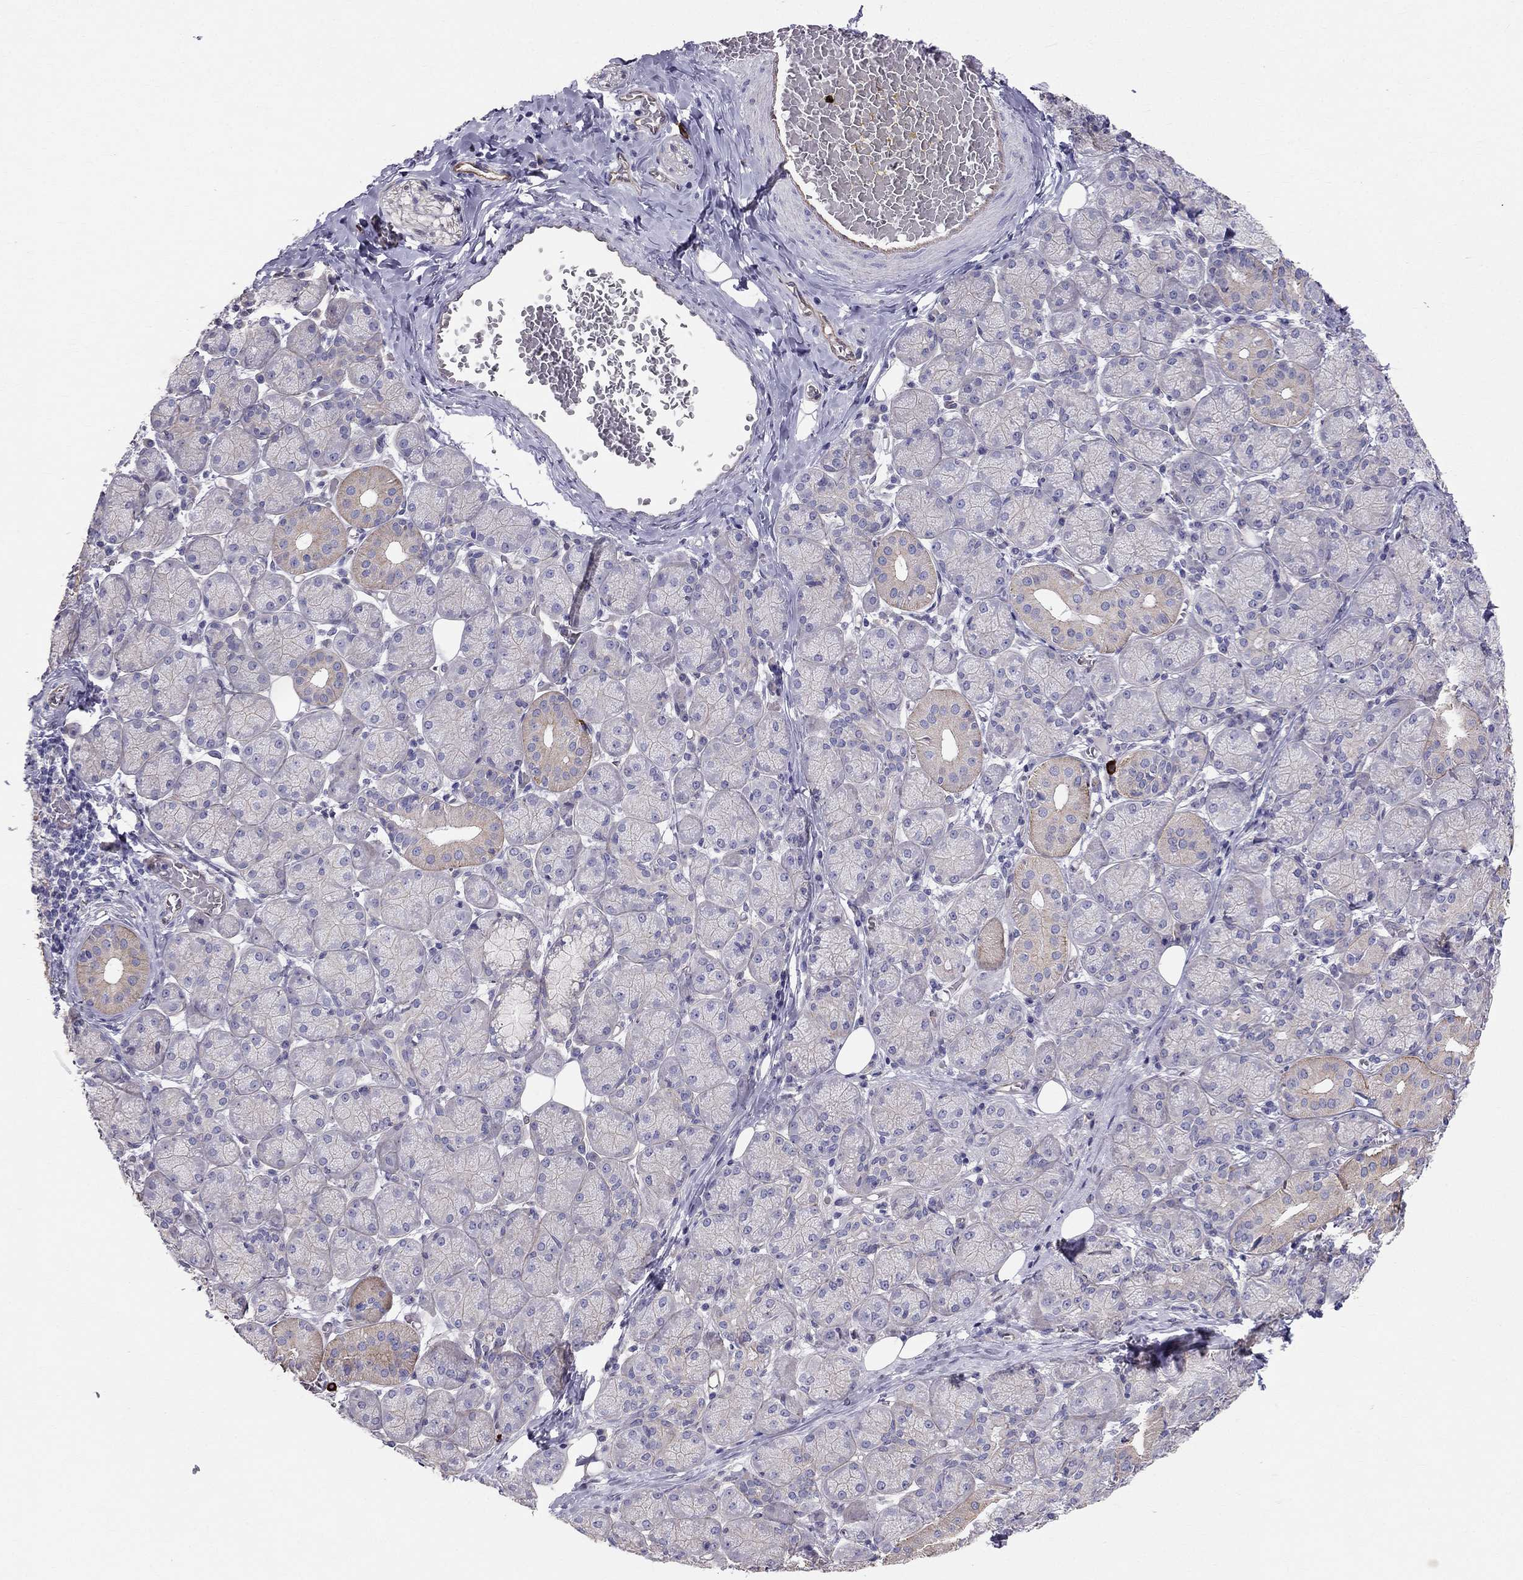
{"staining": {"intensity": "moderate", "quantity": "25%-75%", "location": "cytoplasmic/membranous"}, "tissue": "salivary gland", "cell_type": "Glandular cells", "image_type": "normal", "snomed": [{"axis": "morphology", "description": "Normal tissue, NOS"}, {"axis": "topography", "description": "Salivary gland"}, {"axis": "topography", "description": "Peripheral nerve tissue"}], "caption": "Moderate cytoplasmic/membranous expression for a protein is identified in approximately 25%-75% of glandular cells of benign salivary gland using immunohistochemistry (IHC).", "gene": "ENOX1", "patient": {"sex": "female", "age": 24}}